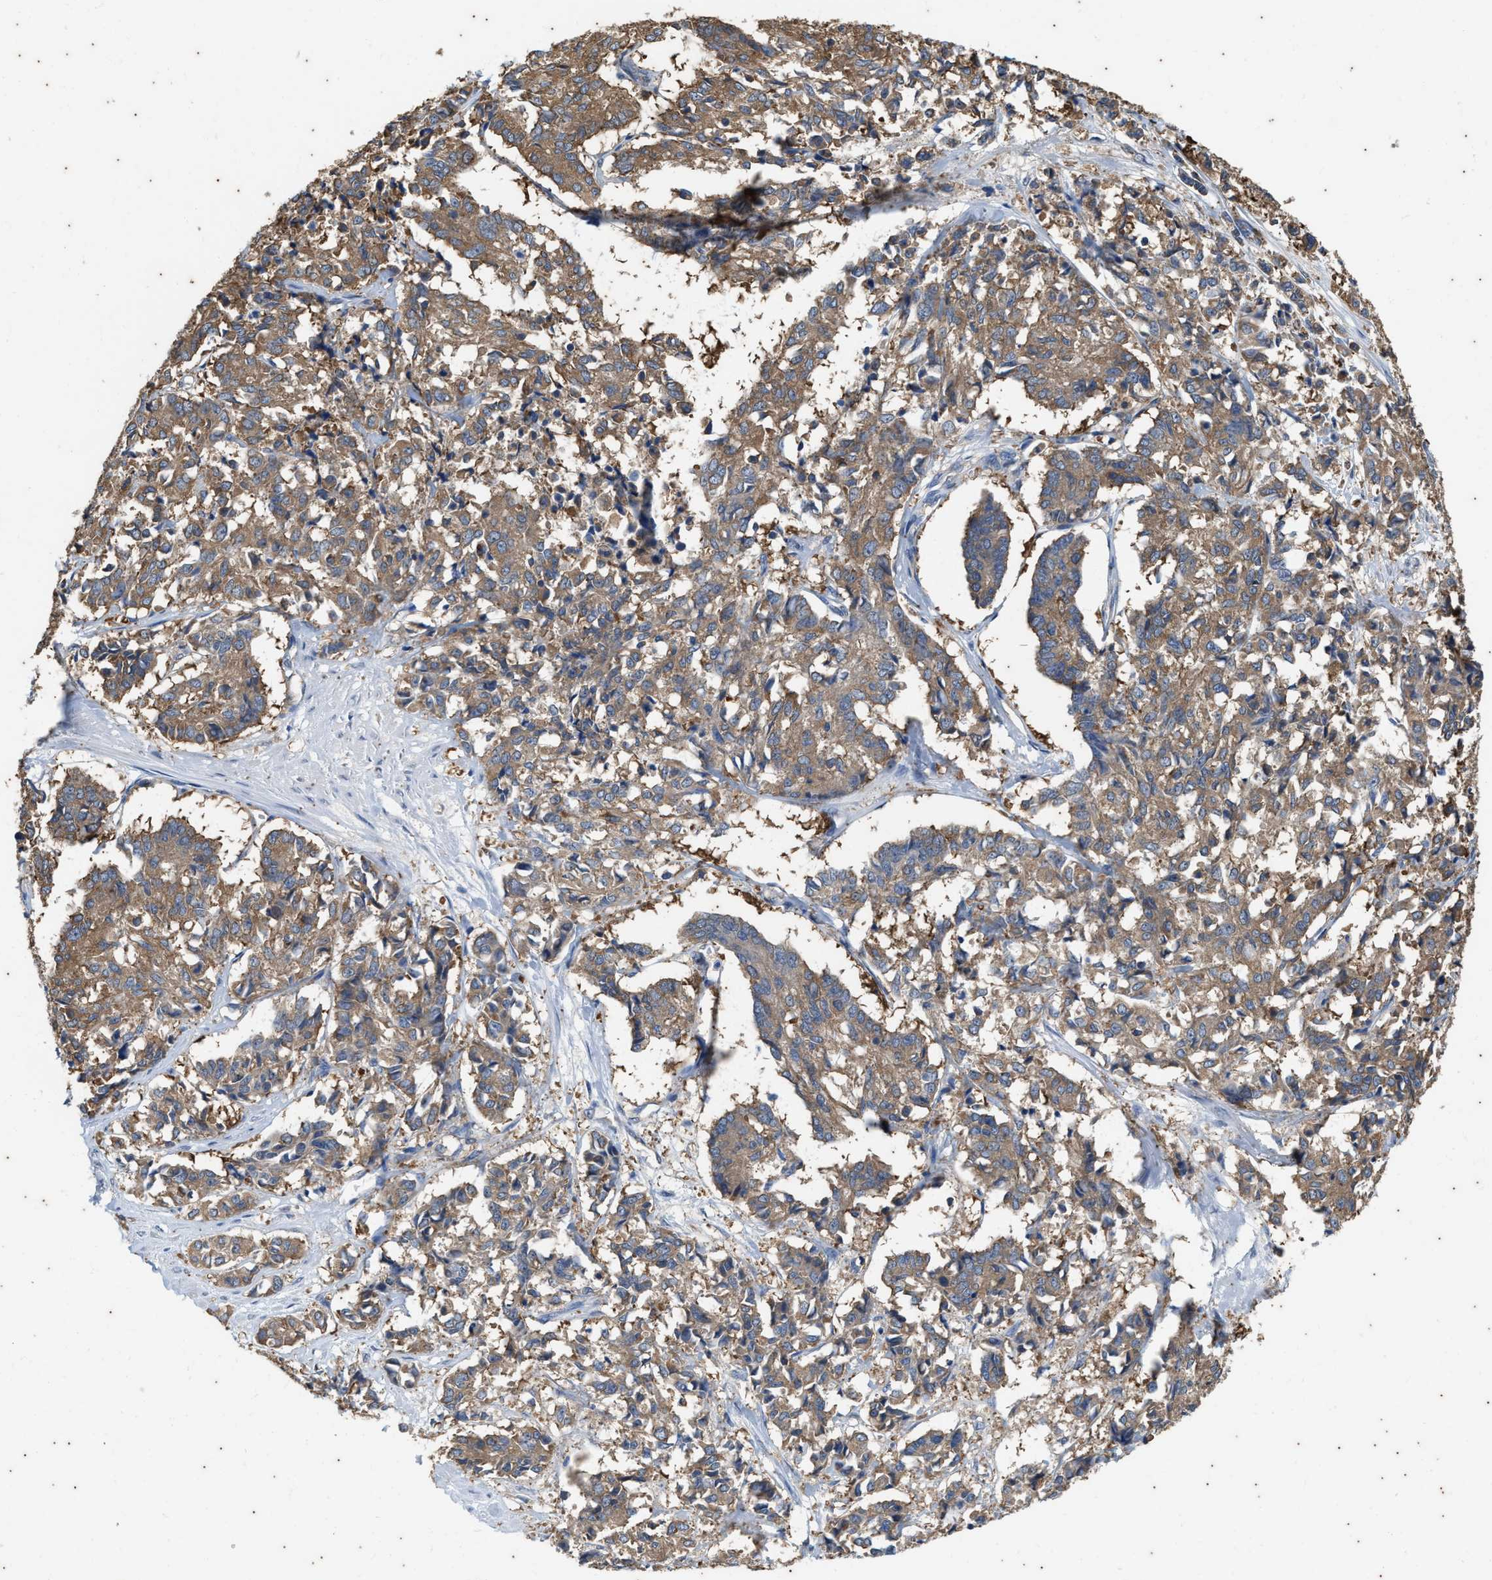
{"staining": {"intensity": "moderate", "quantity": ">75%", "location": "cytoplasmic/membranous"}, "tissue": "cervical cancer", "cell_type": "Tumor cells", "image_type": "cancer", "snomed": [{"axis": "morphology", "description": "Squamous cell carcinoma, NOS"}, {"axis": "topography", "description": "Cervix"}], "caption": "A photomicrograph of human cervical squamous cell carcinoma stained for a protein exhibits moderate cytoplasmic/membranous brown staining in tumor cells.", "gene": "COX19", "patient": {"sex": "female", "age": 35}}